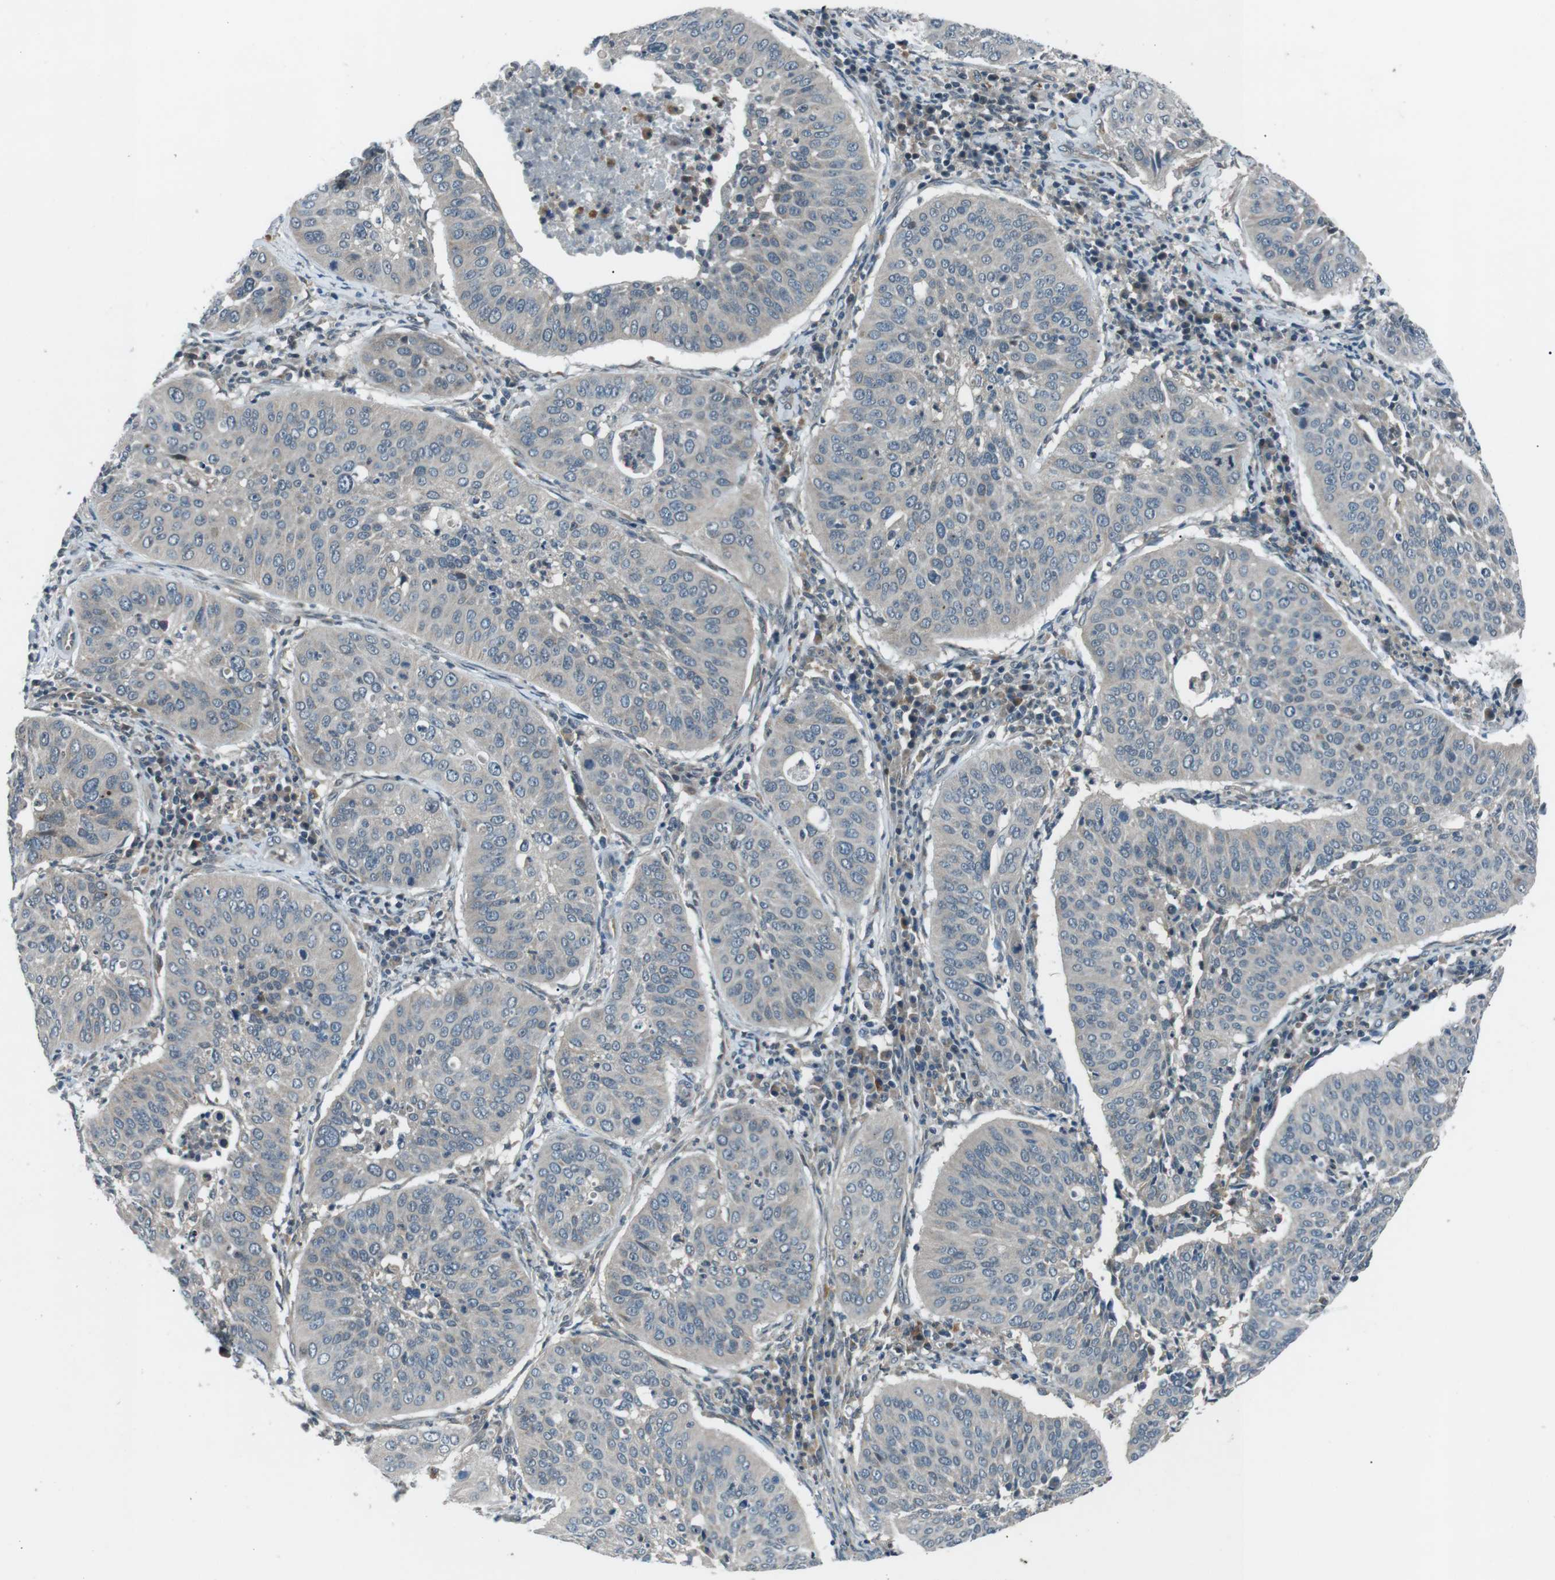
{"staining": {"intensity": "negative", "quantity": "none", "location": "none"}, "tissue": "cervical cancer", "cell_type": "Tumor cells", "image_type": "cancer", "snomed": [{"axis": "morphology", "description": "Normal tissue, NOS"}, {"axis": "morphology", "description": "Squamous cell carcinoma, NOS"}, {"axis": "topography", "description": "Cervix"}], "caption": "Immunohistochemistry of cervical squamous cell carcinoma shows no staining in tumor cells.", "gene": "LRIG2", "patient": {"sex": "female", "age": 39}}